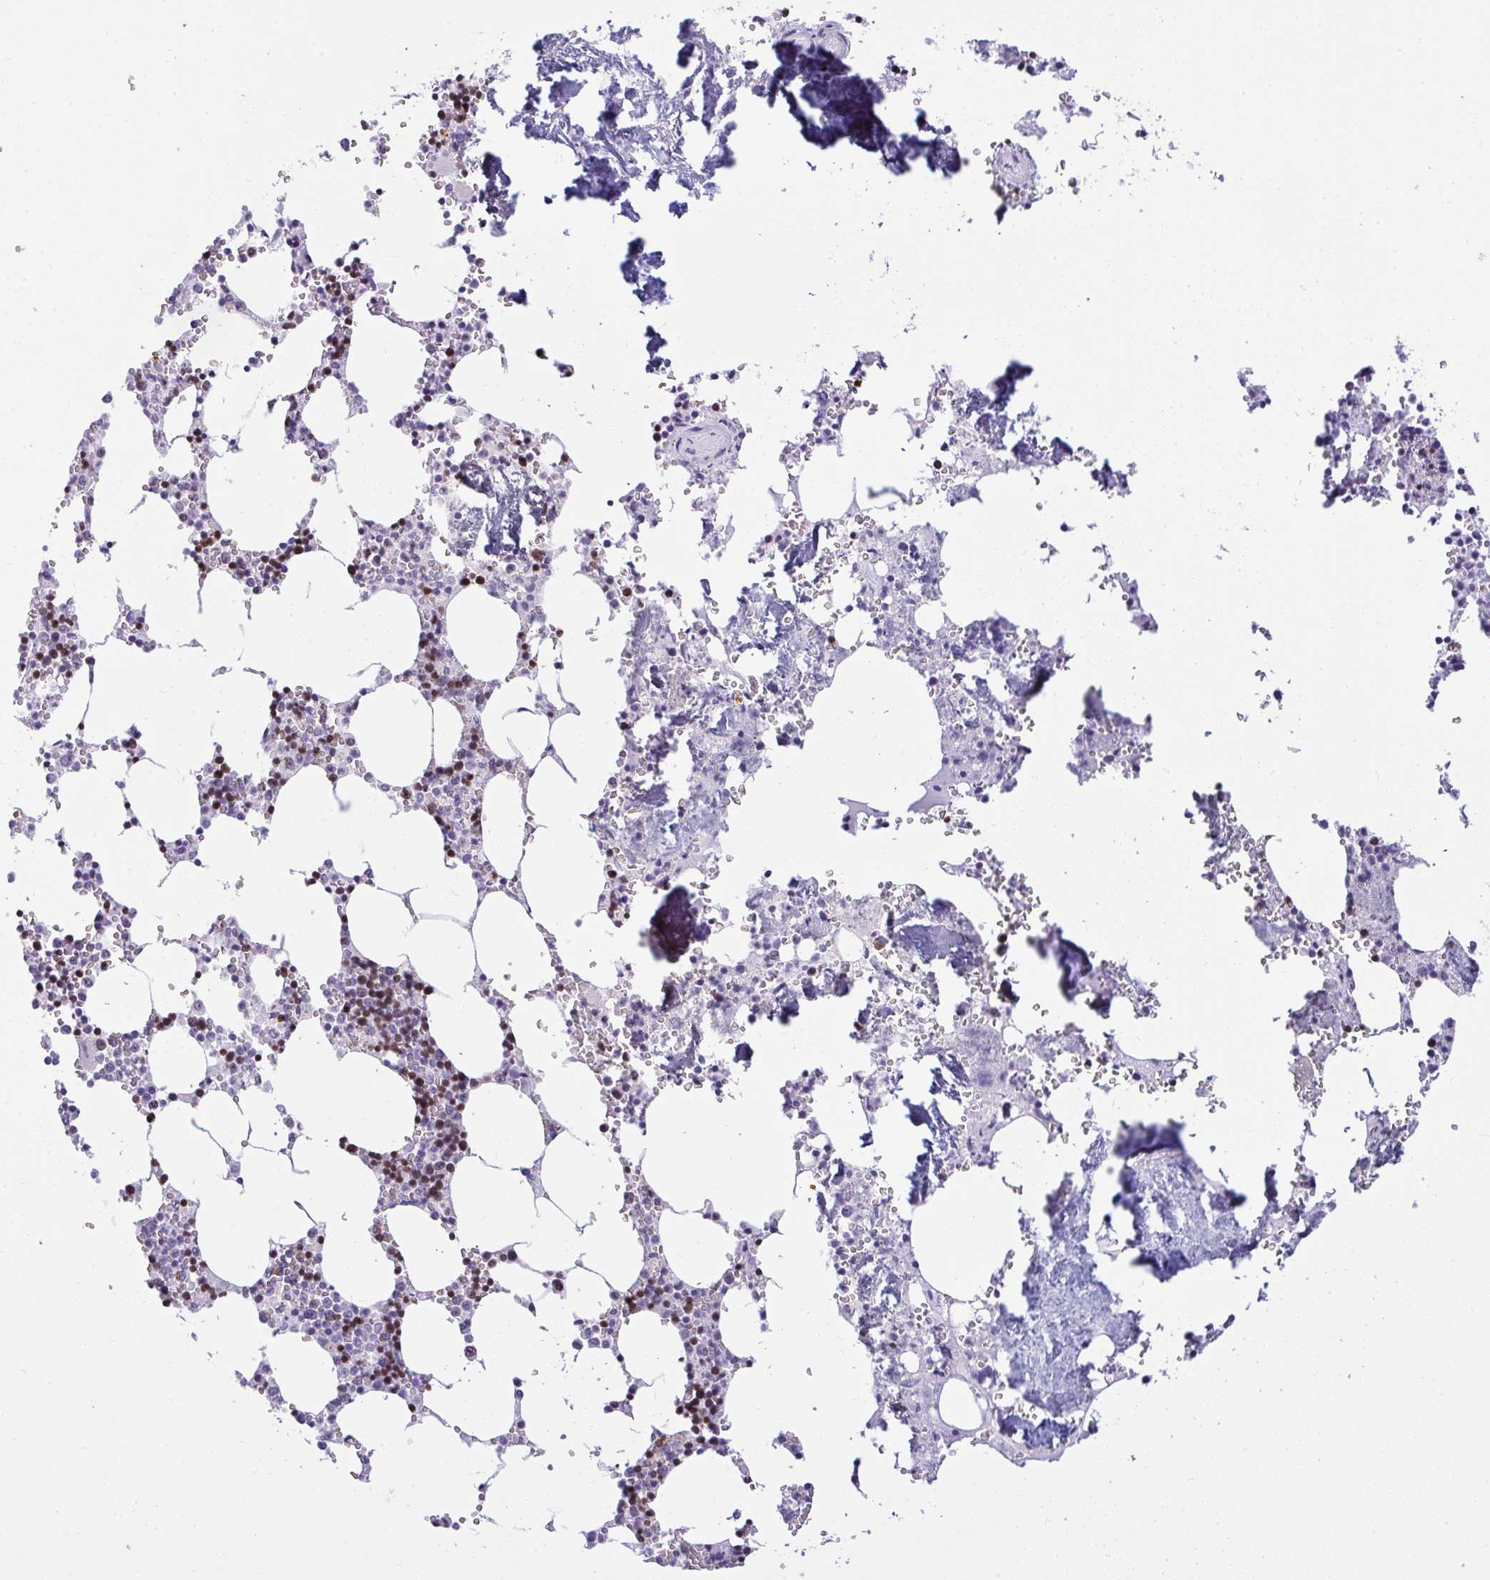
{"staining": {"intensity": "moderate", "quantity": "25%-75%", "location": "nuclear"}, "tissue": "bone marrow", "cell_type": "Hematopoietic cells", "image_type": "normal", "snomed": [{"axis": "morphology", "description": "Normal tissue, NOS"}, {"axis": "topography", "description": "Bone marrow"}], "caption": "Moderate nuclear staining for a protein is seen in about 25%-75% of hematopoietic cells of unremarkable bone marrow using IHC.", "gene": "SUZ12", "patient": {"sex": "male", "age": 54}}